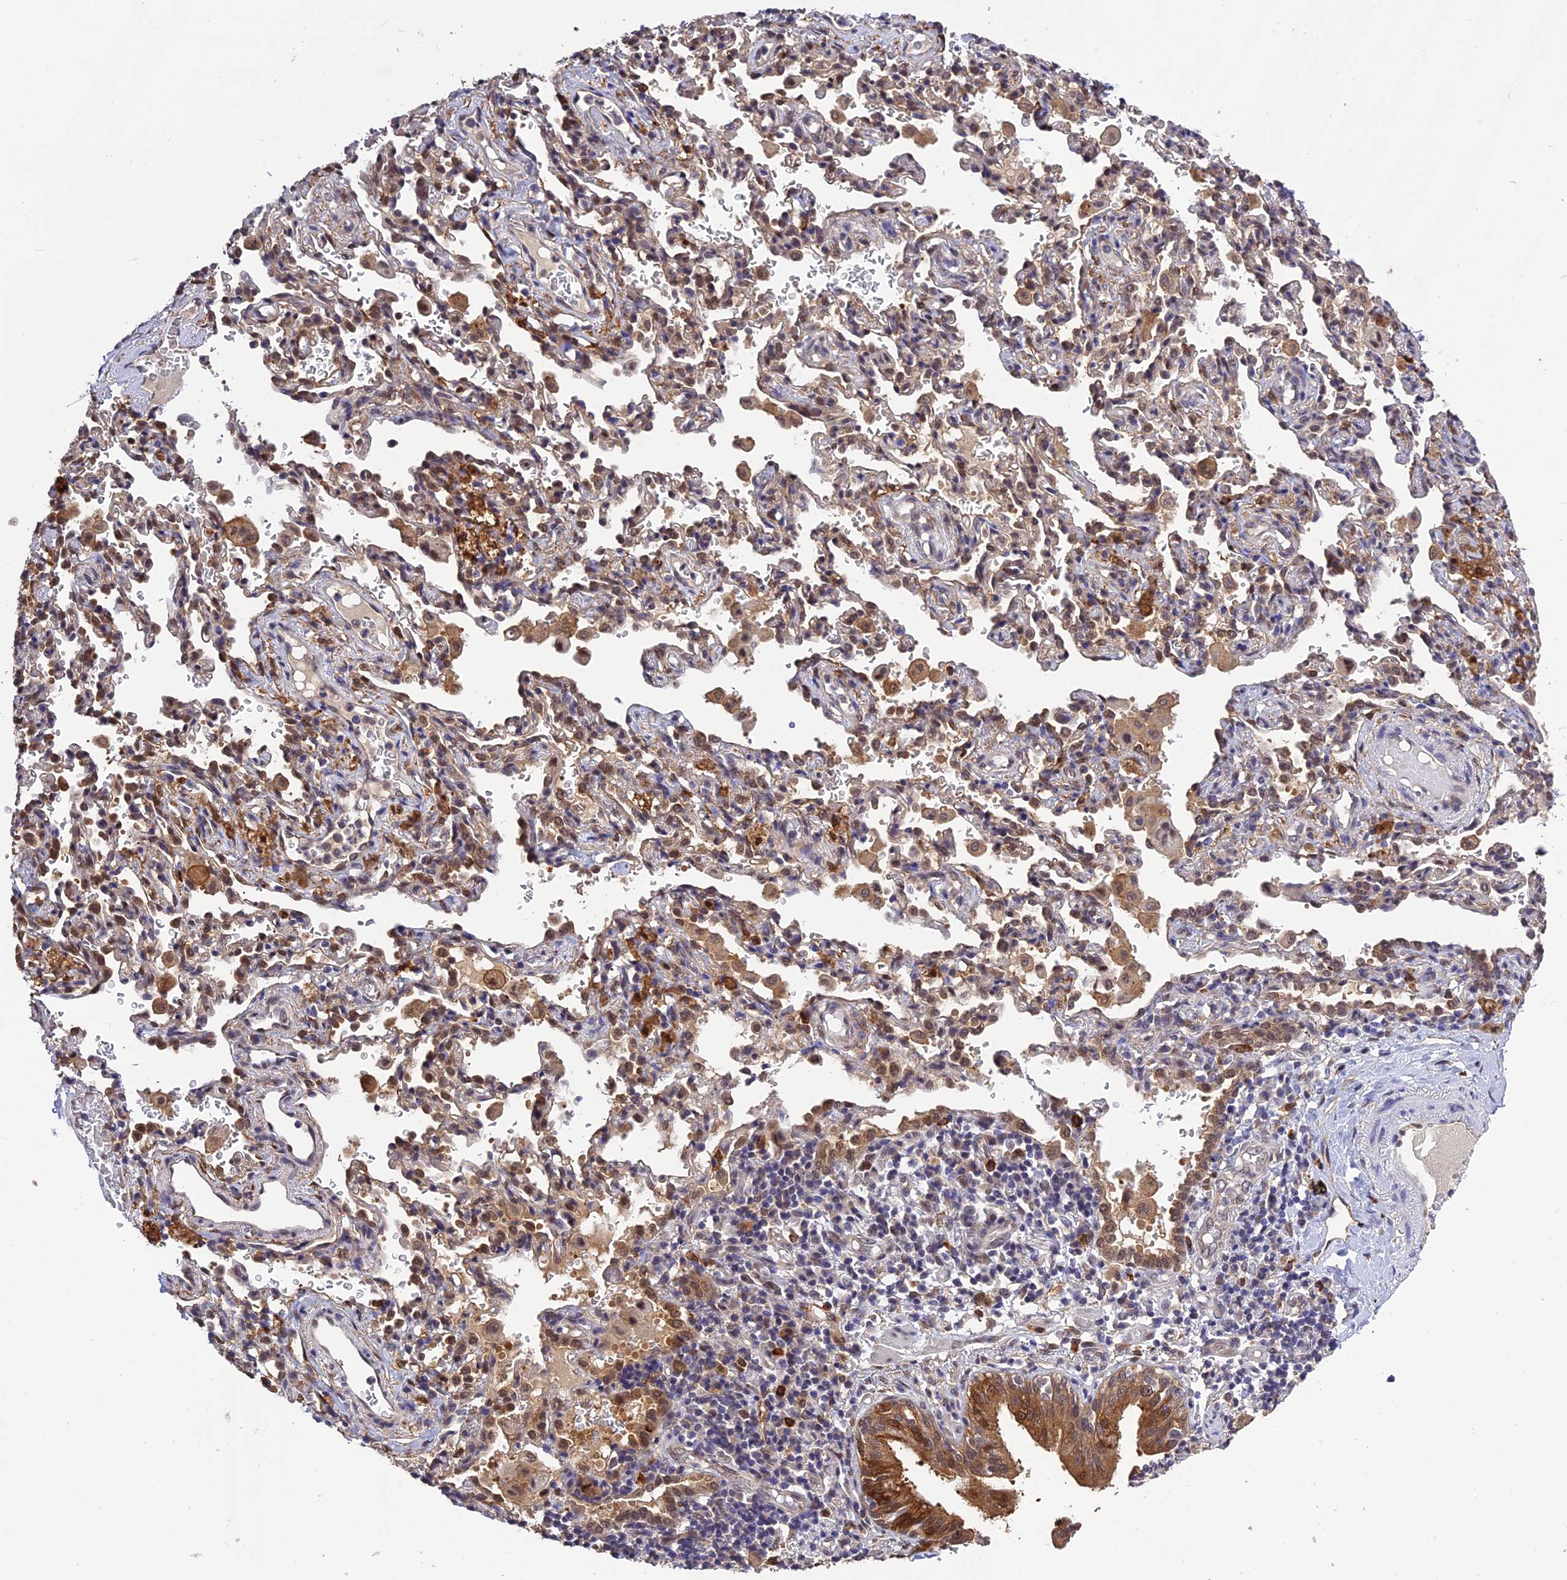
{"staining": {"intensity": "strong", "quantity": ">75%", "location": "cytoplasmic/membranous,nuclear"}, "tissue": "bronchus", "cell_type": "Respiratory epithelial cells", "image_type": "normal", "snomed": [{"axis": "morphology", "description": "Normal tissue, NOS"}, {"axis": "topography", "description": "Cartilage tissue"}, {"axis": "topography", "description": "Bronchus"}], "caption": "Human bronchus stained for a protein (brown) shows strong cytoplasmic/membranous,nuclear positive staining in about >75% of respiratory epithelial cells.", "gene": "MNS1", "patient": {"sex": "female", "age": 36}}